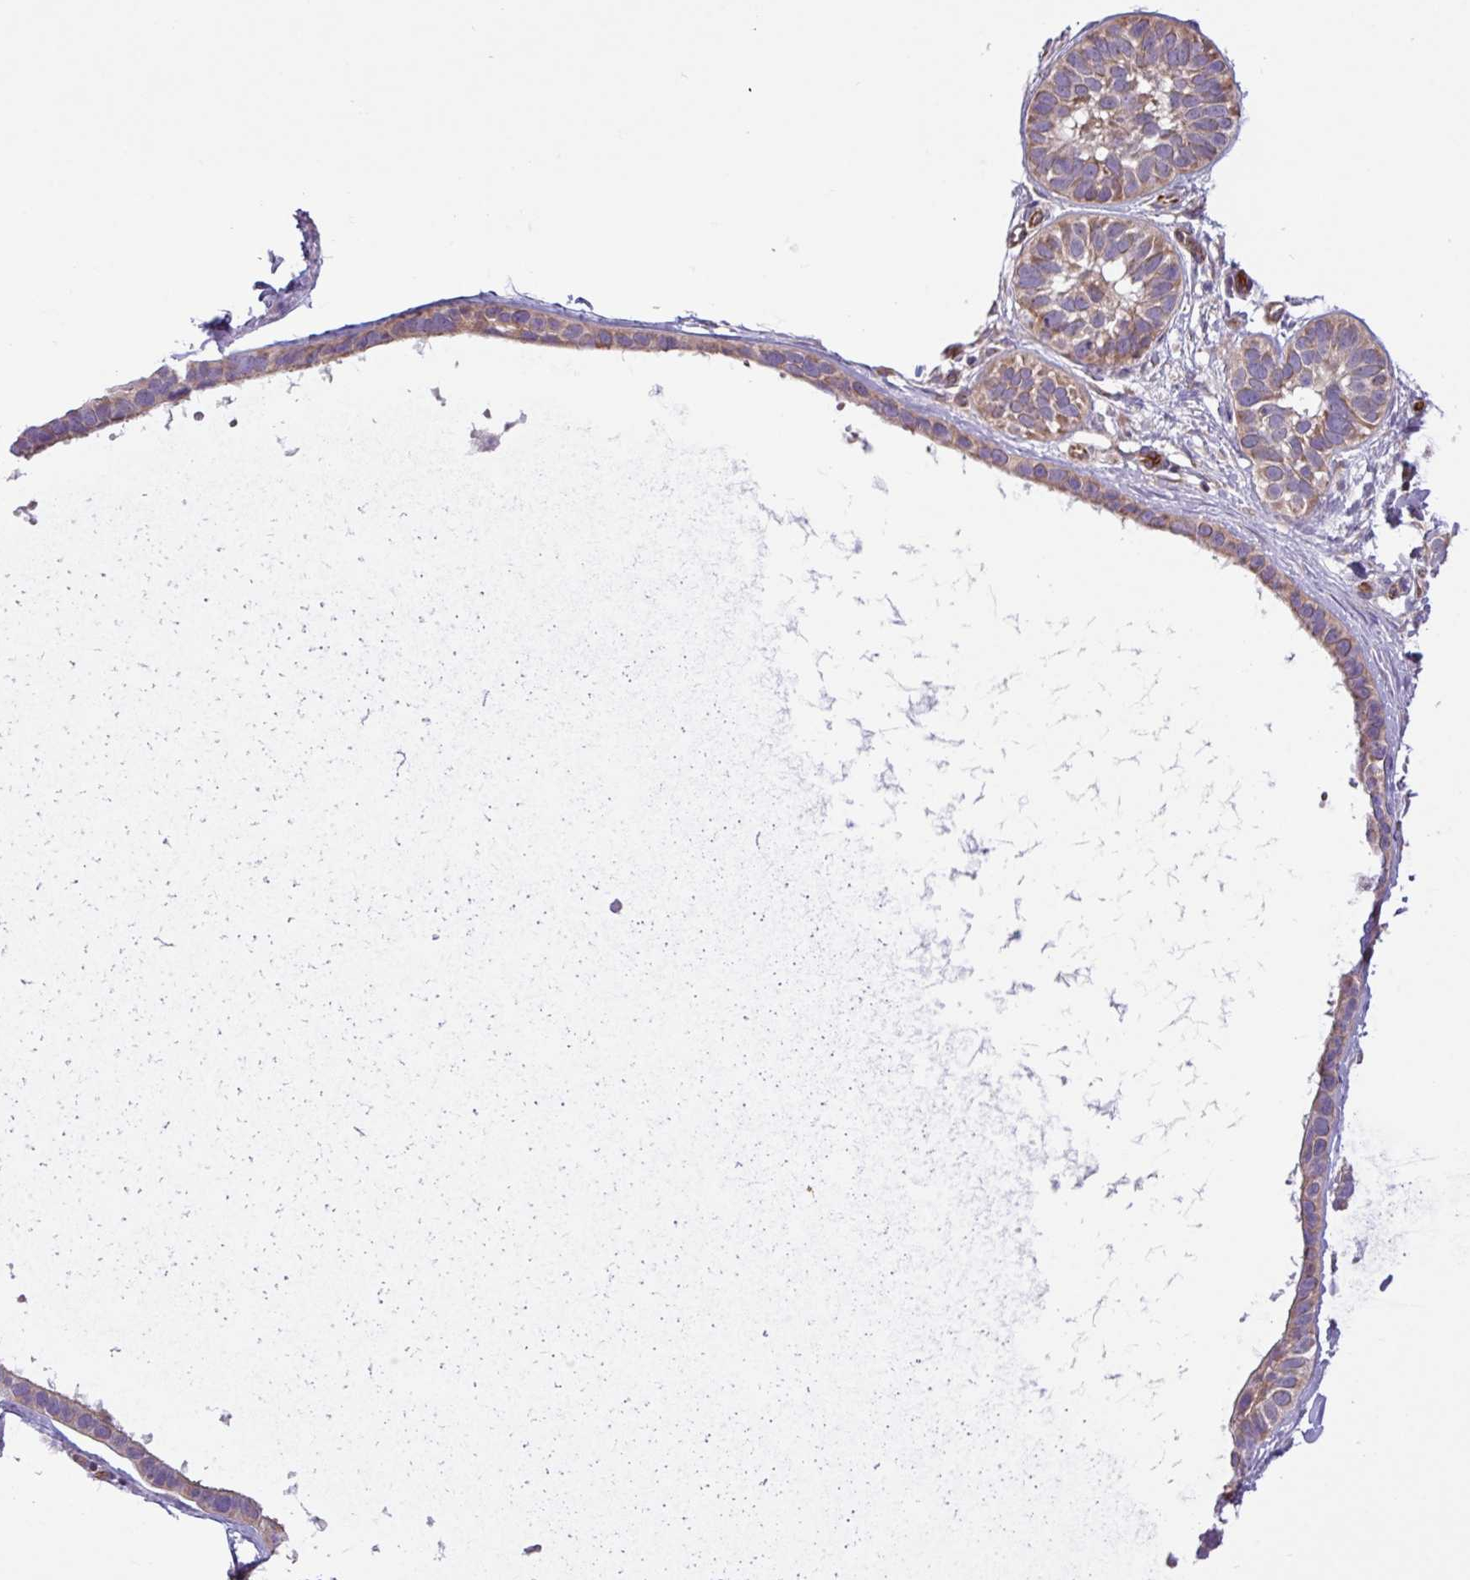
{"staining": {"intensity": "weak", "quantity": ">75%", "location": "cytoplasmic/membranous"}, "tissue": "skin cancer", "cell_type": "Tumor cells", "image_type": "cancer", "snomed": [{"axis": "morphology", "description": "Basal cell carcinoma"}, {"axis": "topography", "description": "Skin"}], "caption": "Immunohistochemical staining of skin cancer (basal cell carcinoma) shows weak cytoplasmic/membranous protein expression in approximately >75% of tumor cells.", "gene": "RAD21L1", "patient": {"sex": "male", "age": 62}}